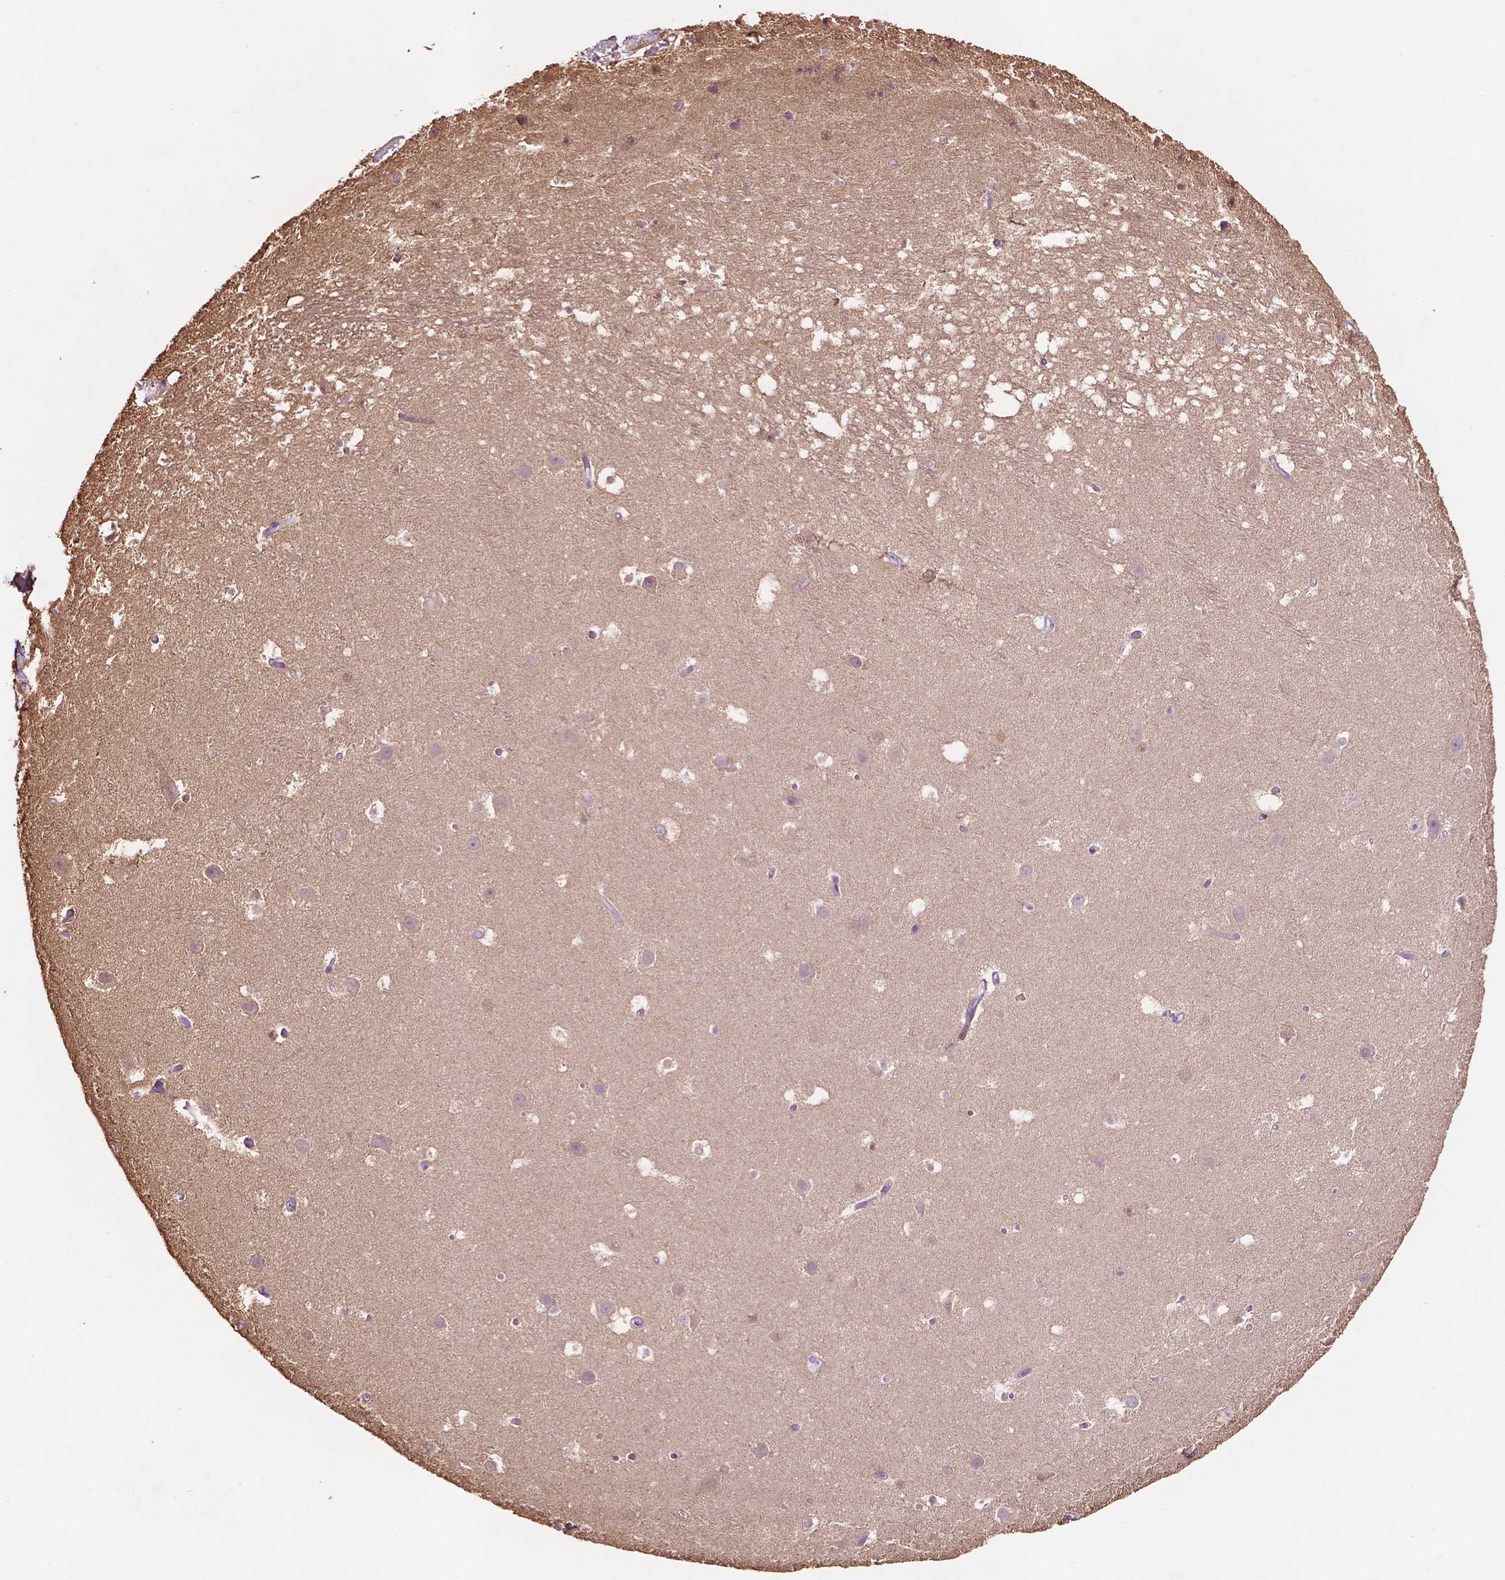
{"staining": {"intensity": "weak", "quantity": "<25%", "location": "cytoplasmic/membranous"}, "tissue": "hippocampus", "cell_type": "Glial cells", "image_type": "normal", "snomed": [{"axis": "morphology", "description": "Normal tissue, NOS"}, {"axis": "topography", "description": "Hippocampus"}], "caption": "A high-resolution image shows immunohistochemistry (IHC) staining of unremarkable hippocampus, which displays no significant positivity in glial cells.", "gene": "GDPD5", "patient": {"sex": "male", "age": 26}}